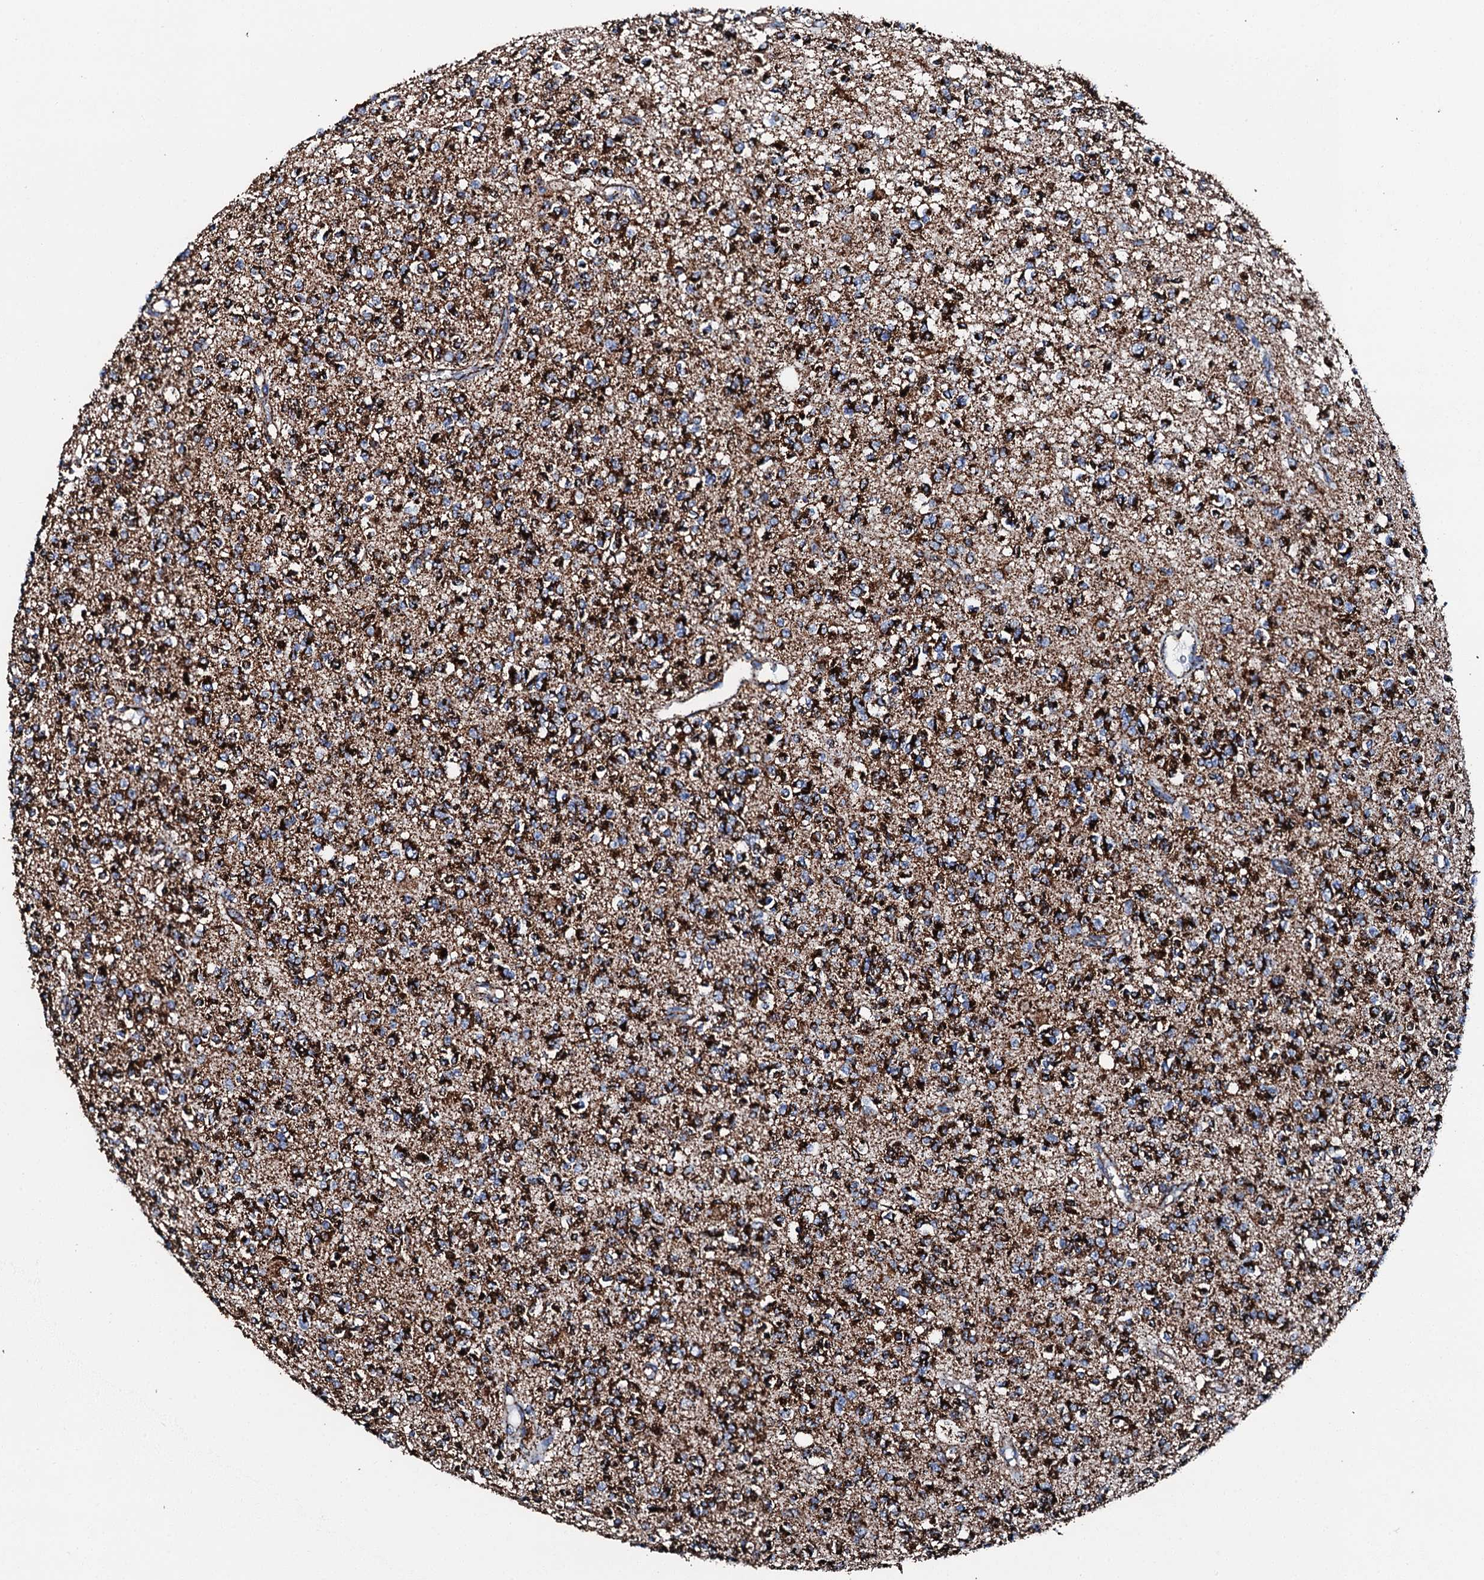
{"staining": {"intensity": "strong", "quantity": ">75%", "location": "cytoplasmic/membranous"}, "tissue": "glioma", "cell_type": "Tumor cells", "image_type": "cancer", "snomed": [{"axis": "morphology", "description": "Glioma, malignant, High grade"}, {"axis": "topography", "description": "Brain"}], "caption": "This micrograph reveals immunohistochemistry staining of malignant high-grade glioma, with high strong cytoplasmic/membranous staining in approximately >75% of tumor cells.", "gene": "HADH", "patient": {"sex": "male", "age": 34}}